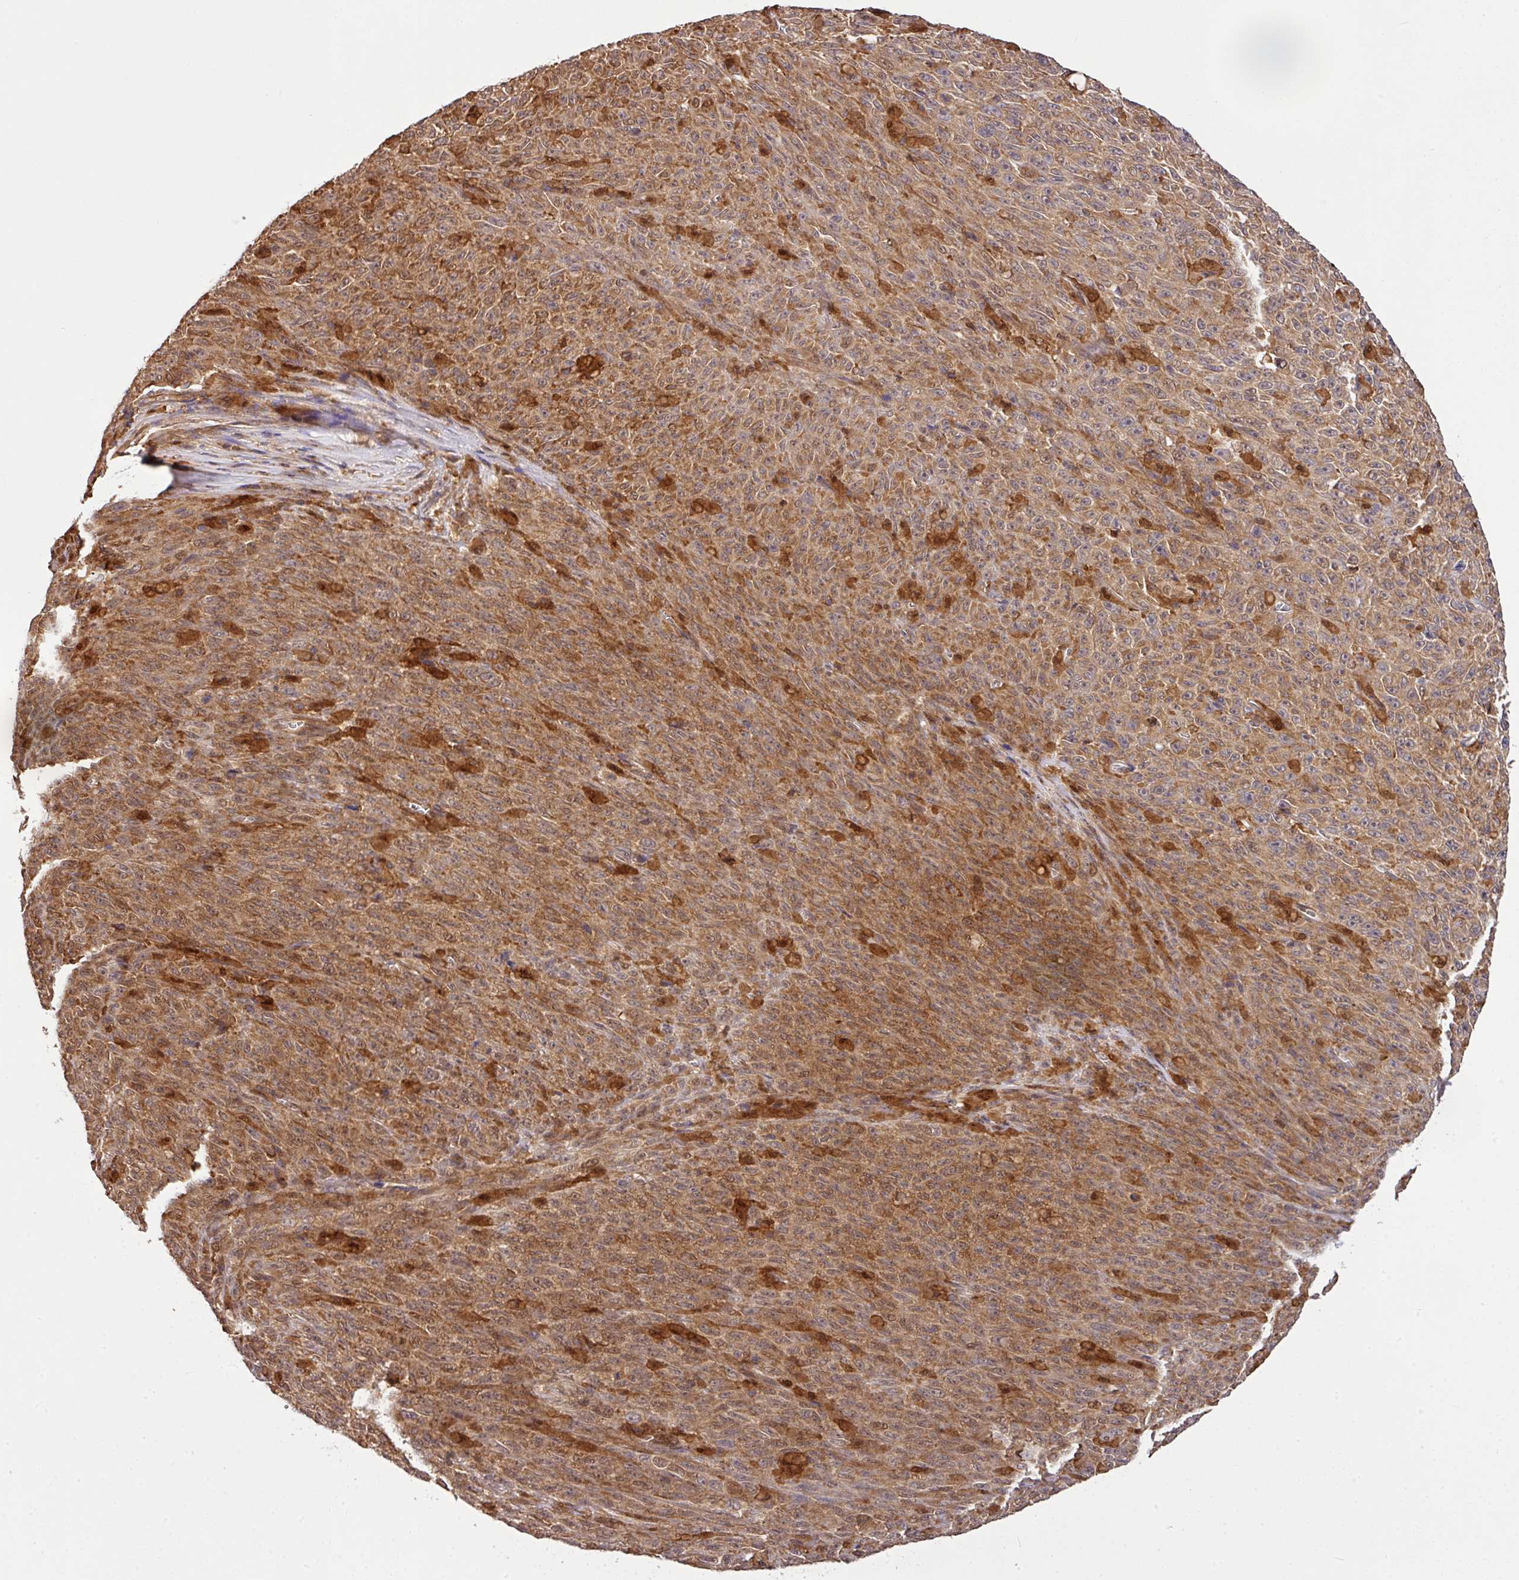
{"staining": {"intensity": "moderate", "quantity": ">75%", "location": "cytoplasmic/membranous,nuclear"}, "tissue": "melanoma", "cell_type": "Tumor cells", "image_type": "cancer", "snomed": [{"axis": "morphology", "description": "Malignant melanoma, NOS"}, {"axis": "topography", "description": "Skin"}], "caption": "Immunohistochemical staining of melanoma reveals medium levels of moderate cytoplasmic/membranous and nuclear staining in approximately >75% of tumor cells.", "gene": "ARPIN", "patient": {"sex": "female", "age": 82}}